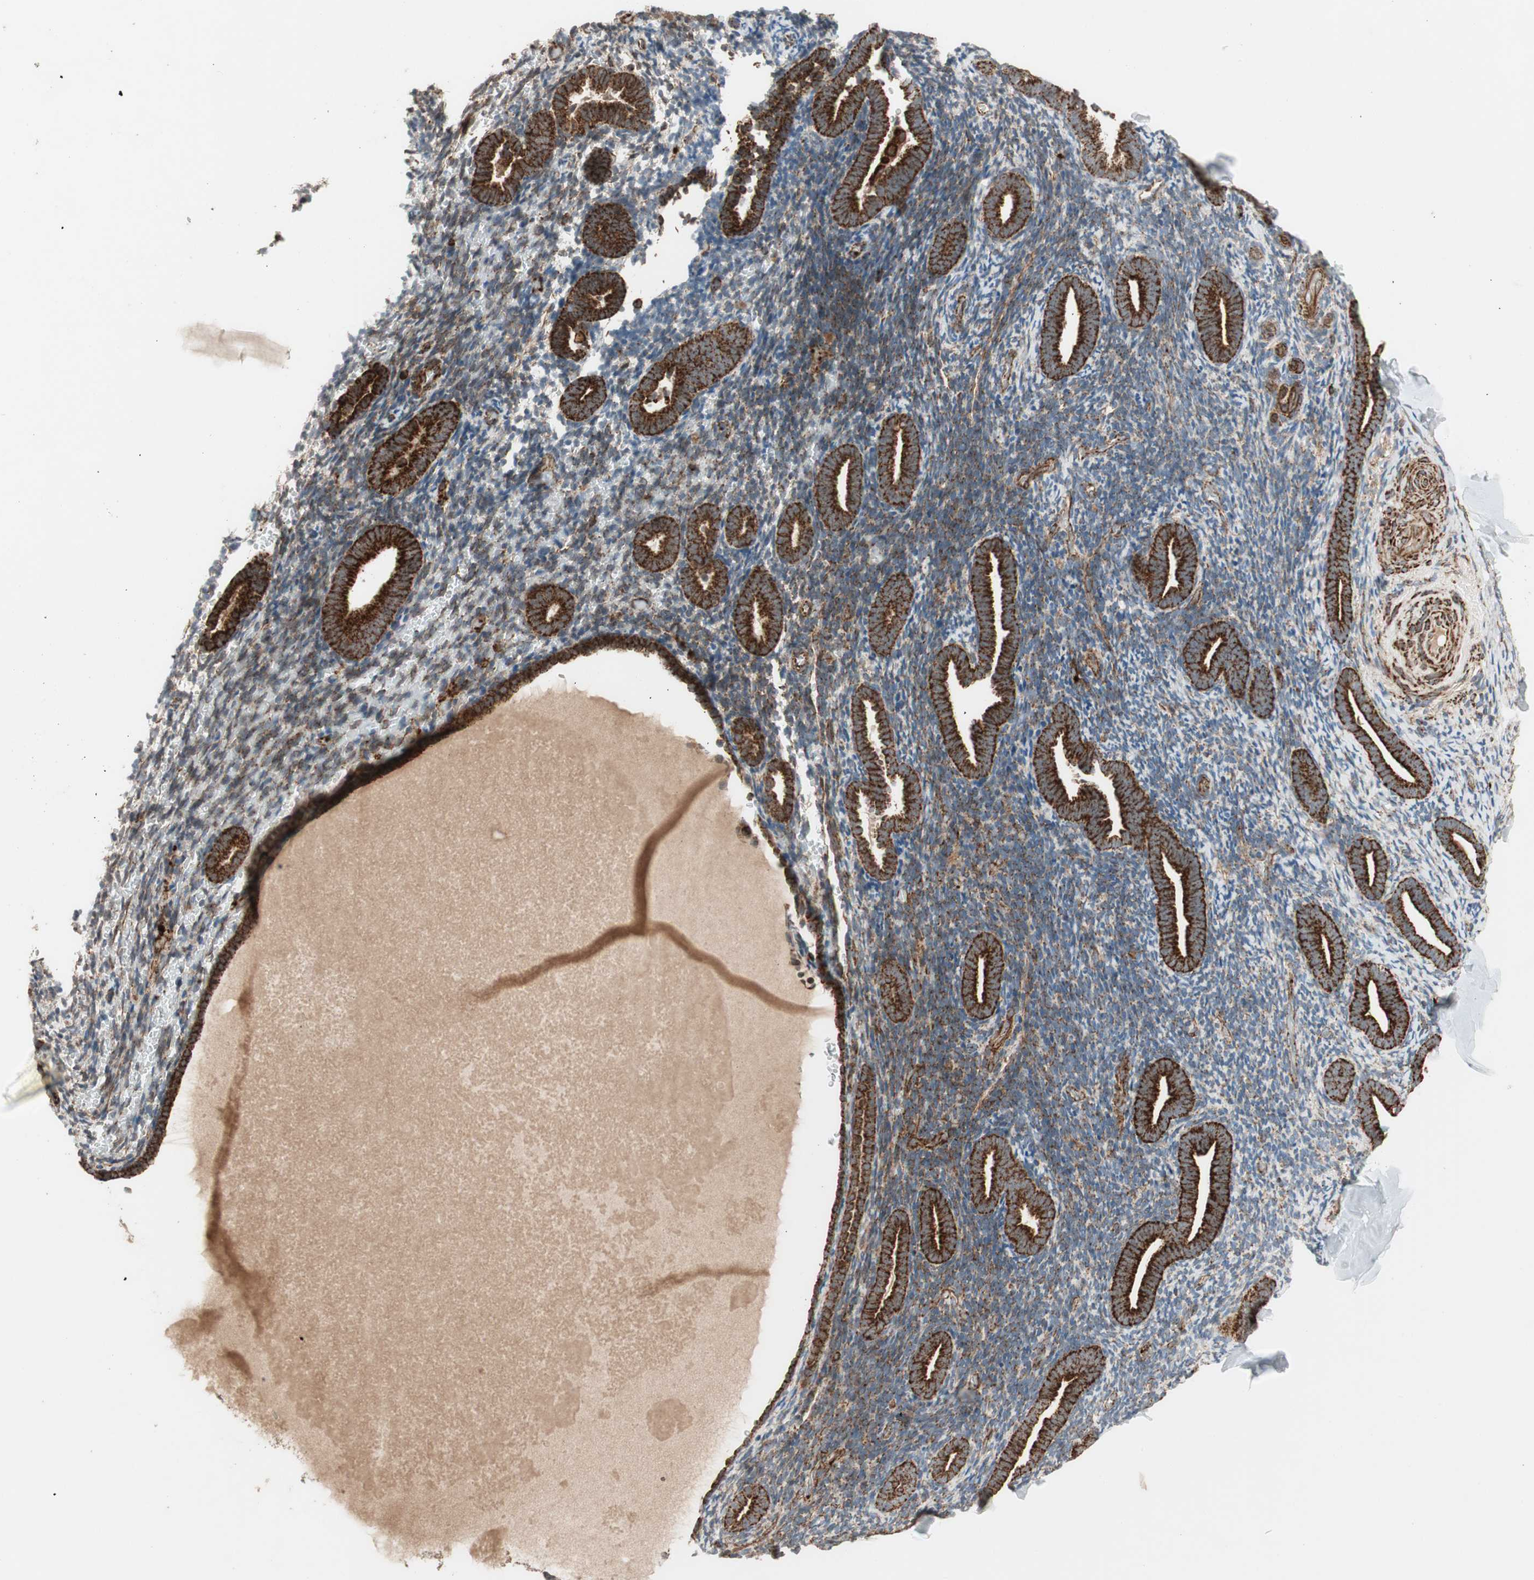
{"staining": {"intensity": "moderate", "quantity": "25%-75%", "location": "cytoplasmic/membranous"}, "tissue": "endometrium", "cell_type": "Cells in endometrial stroma", "image_type": "normal", "snomed": [{"axis": "morphology", "description": "Normal tissue, NOS"}, {"axis": "topography", "description": "Endometrium"}], "caption": "Endometrium stained with a brown dye demonstrates moderate cytoplasmic/membranous positive expression in about 25%-75% of cells in endometrial stroma.", "gene": "AKAP1", "patient": {"sex": "female", "age": 51}}